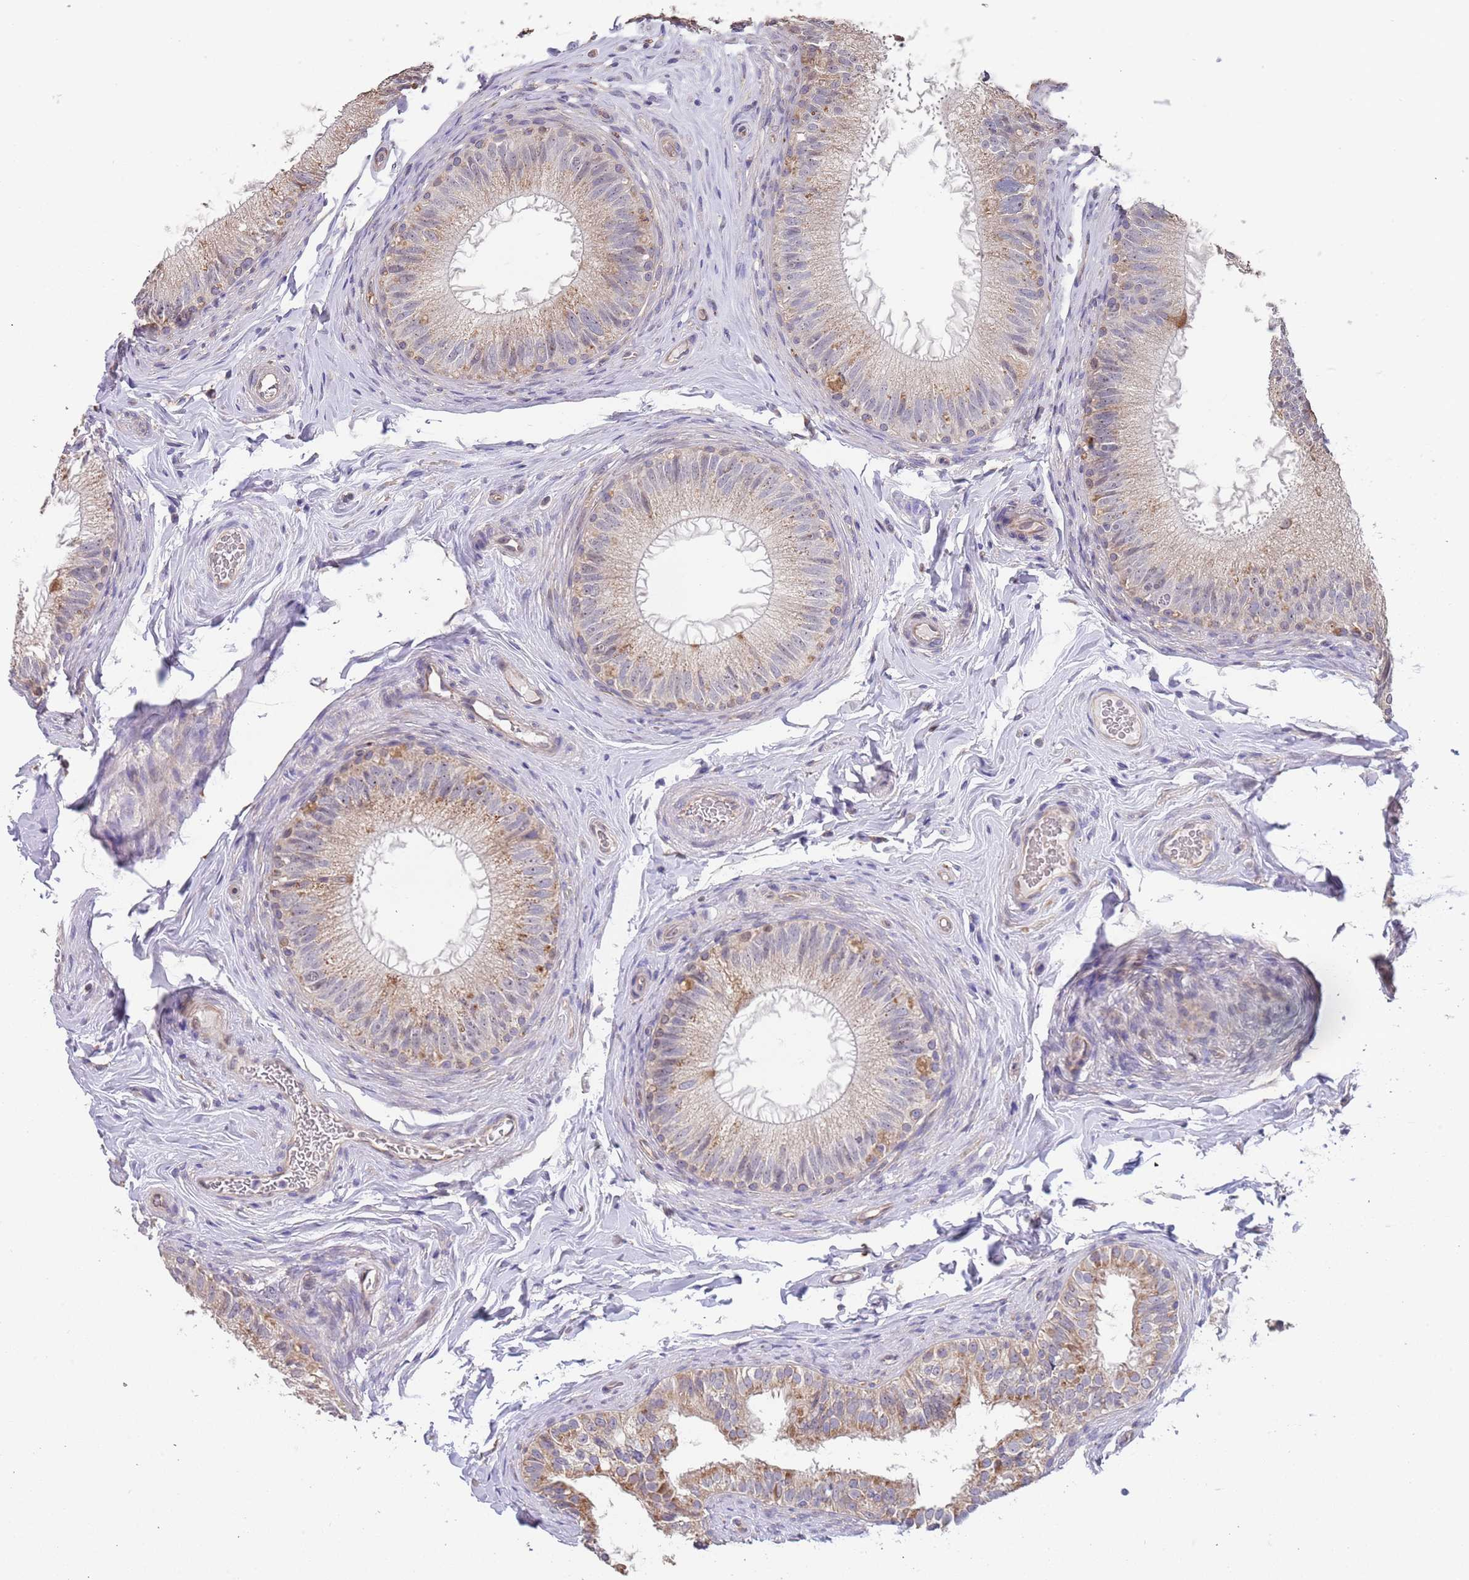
{"staining": {"intensity": "moderate", "quantity": "<25%", "location": "cytoplasmic/membranous"}, "tissue": "epididymis", "cell_type": "Glandular cells", "image_type": "normal", "snomed": [{"axis": "morphology", "description": "Normal tissue, NOS"}, {"axis": "topography", "description": "Epididymis"}], "caption": "DAB (3,3'-diaminobenzidine) immunohistochemical staining of normal epididymis reveals moderate cytoplasmic/membranous protein positivity in about <25% of glandular cells. (Stains: DAB in brown, nuclei in blue, Microscopy: brightfield microscopy at high magnification).", "gene": "TMEM64", "patient": {"sex": "male", "age": 49}}